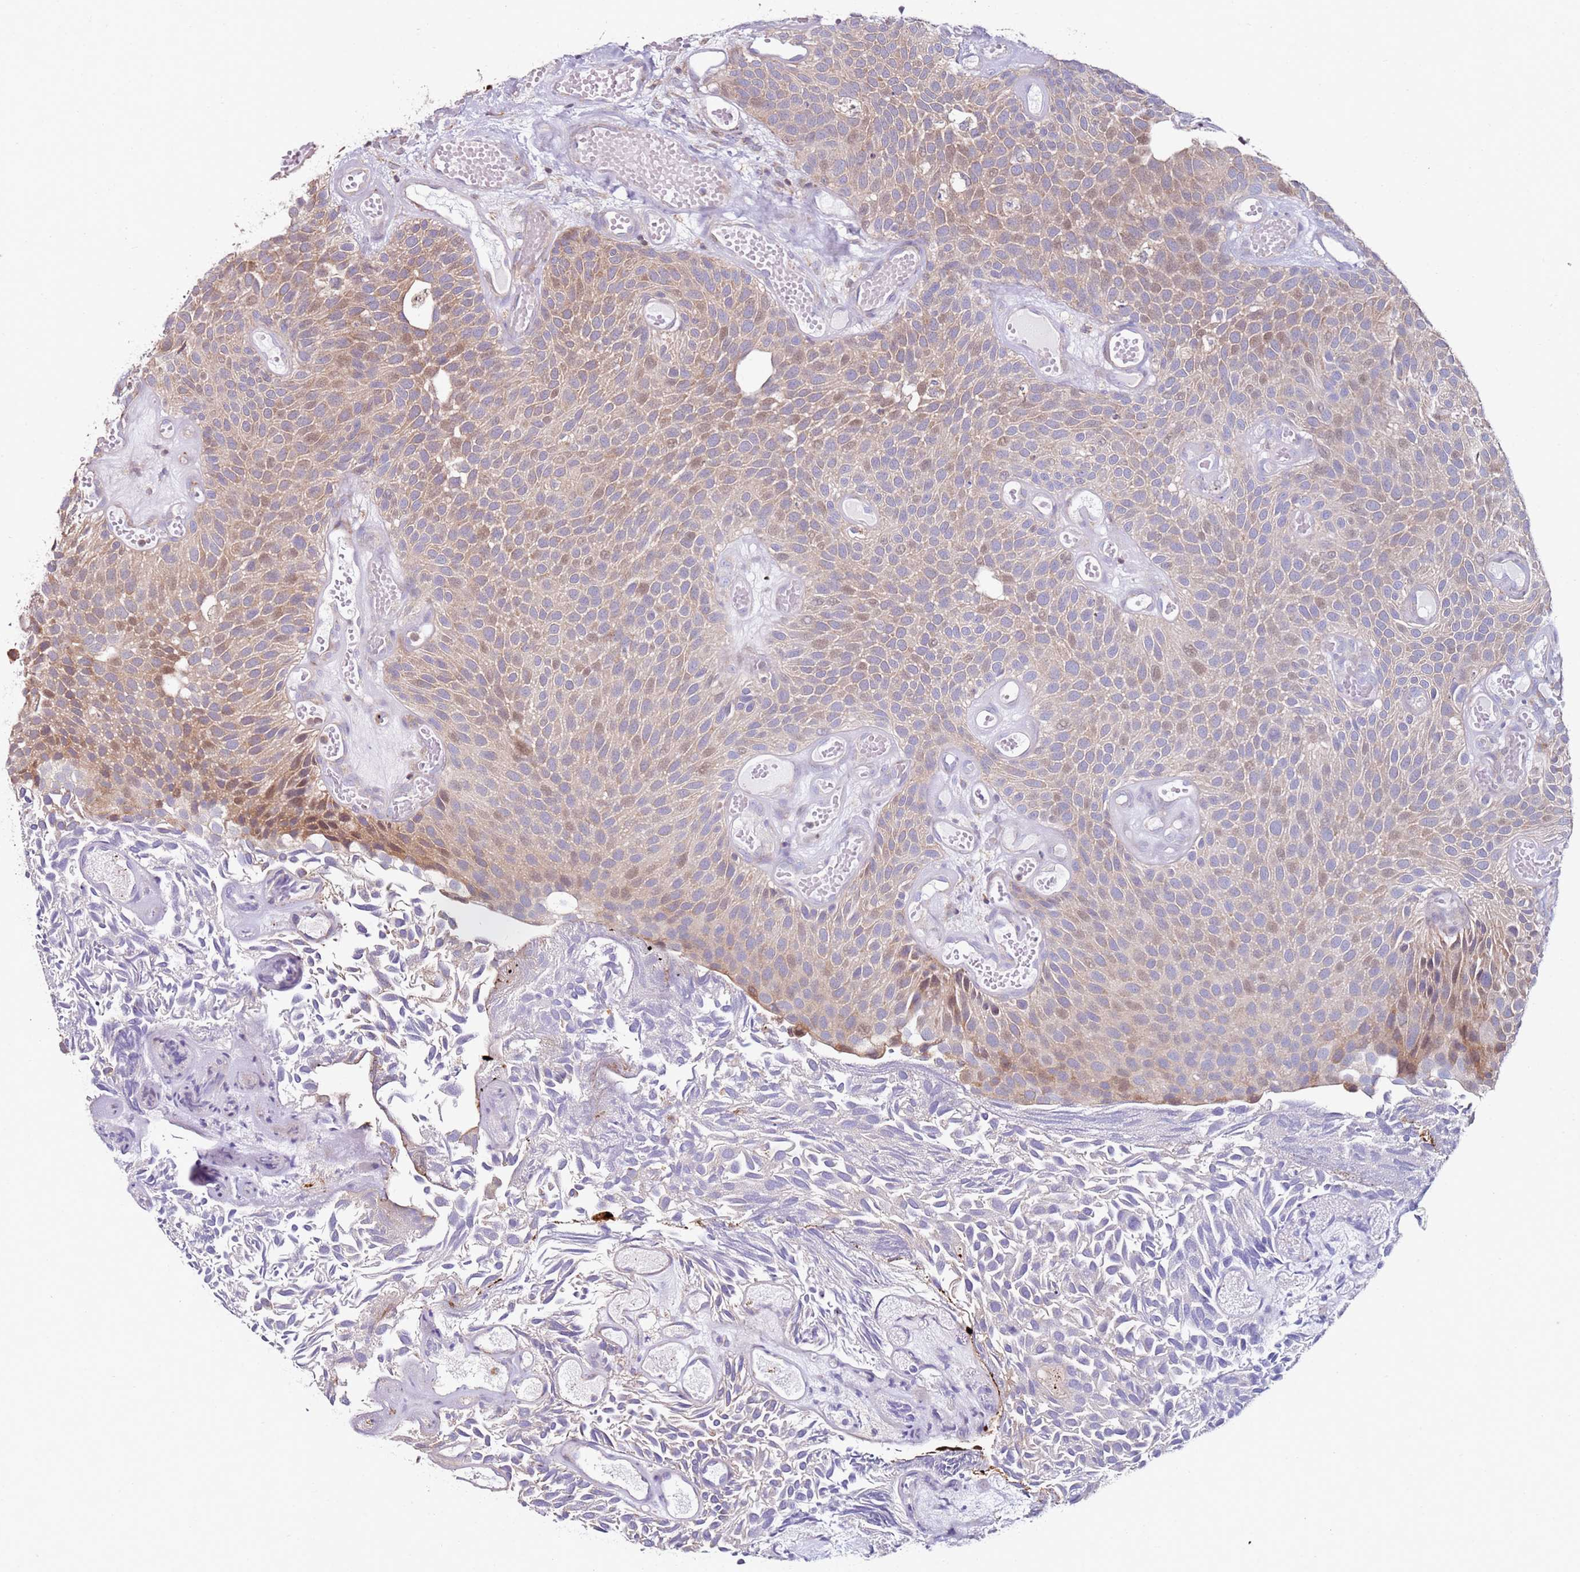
{"staining": {"intensity": "moderate", "quantity": ">75%", "location": "cytoplasmic/membranous"}, "tissue": "urothelial cancer", "cell_type": "Tumor cells", "image_type": "cancer", "snomed": [{"axis": "morphology", "description": "Urothelial carcinoma, Low grade"}, {"axis": "topography", "description": "Urinary bladder"}], "caption": "The histopathology image shows a brown stain indicating the presence of a protein in the cytoplasmic/membranous of tumor cells in urothelial cancer.", "gene": "CNOT9", "patient": {"sex": "male", "age": 89}}